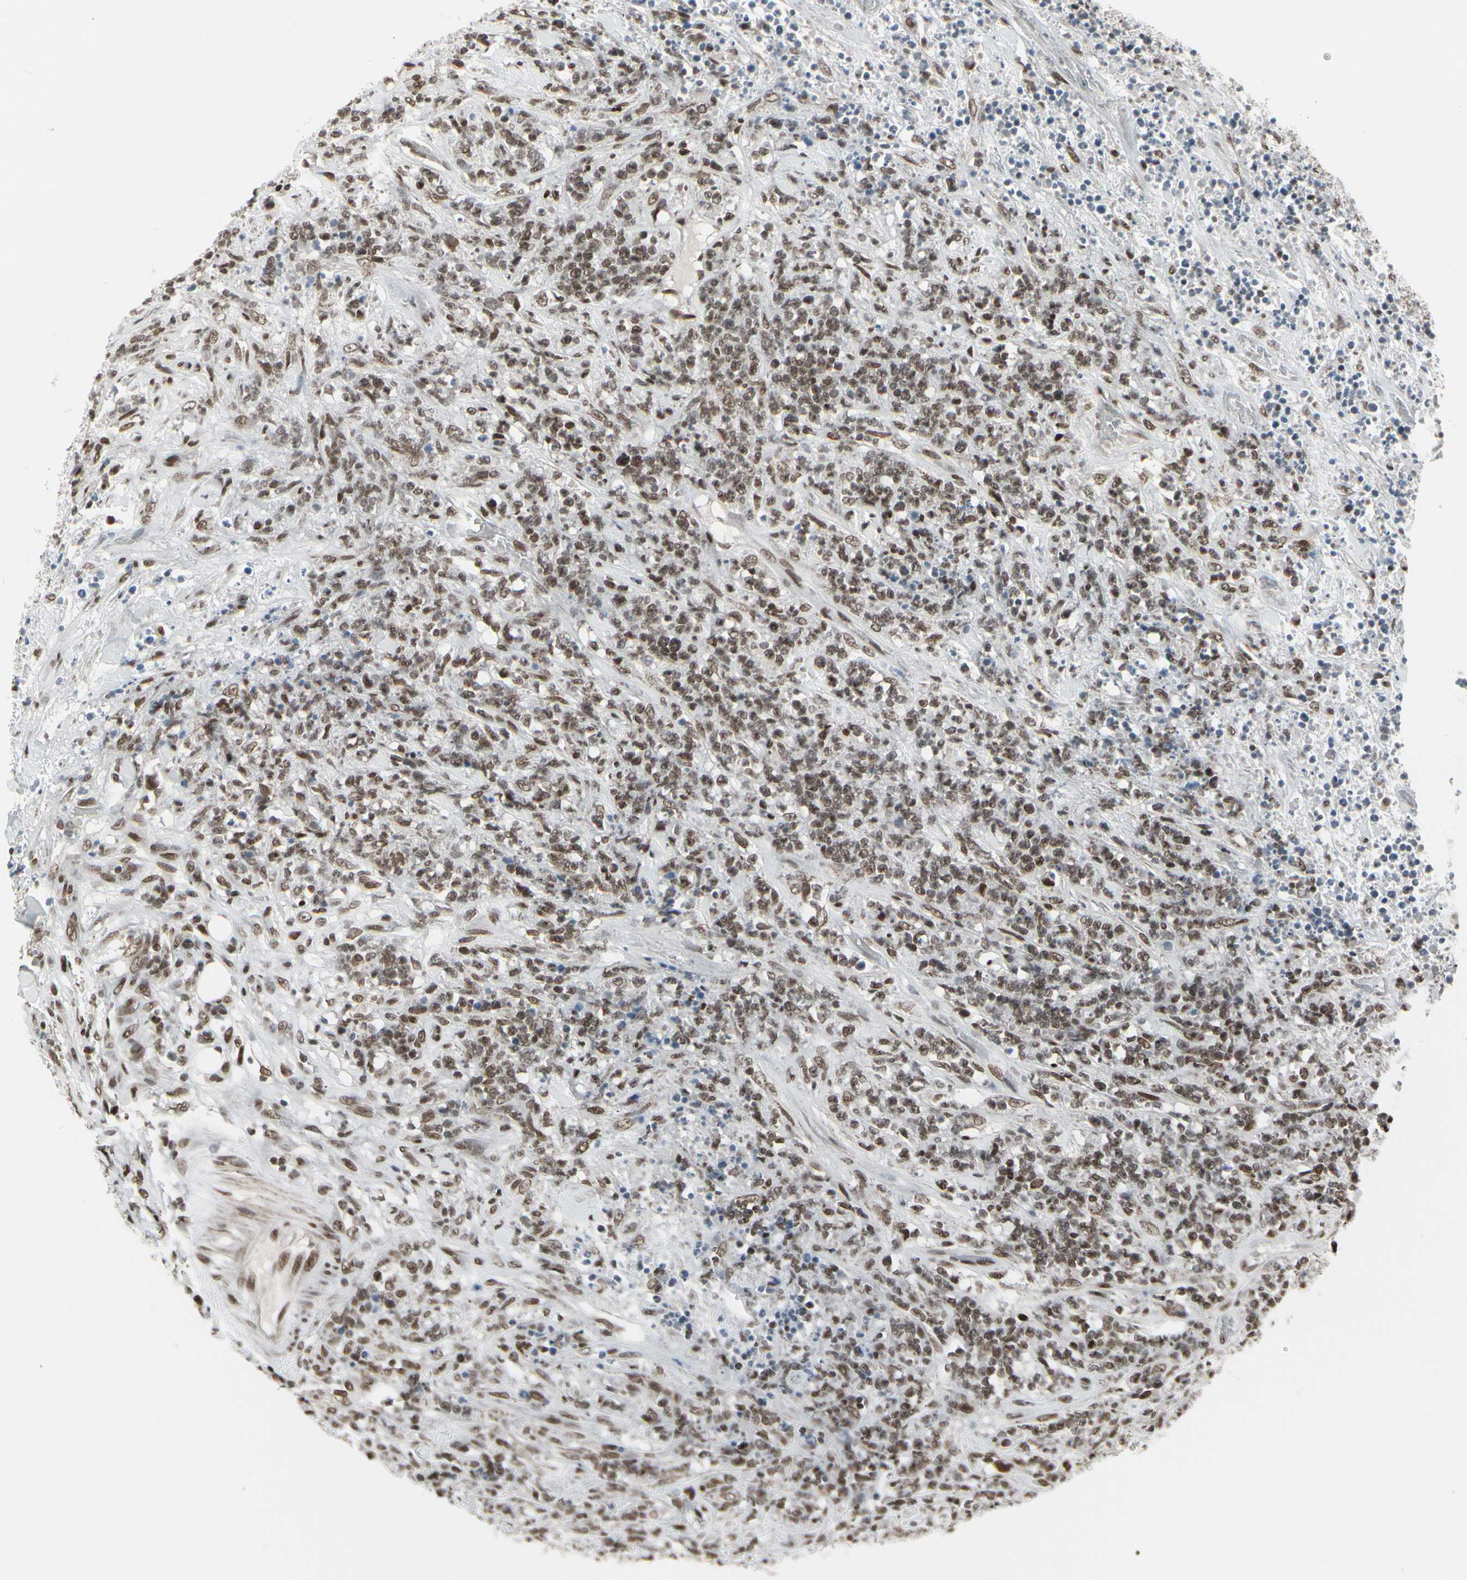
{"staining": {"intensity": "moderate", "quantity": ">75%", "location": "nuclear"}, "tissue": "lymphoma", "cell_type": "Tumor cells", "image_type": "cancer", "snomed": [{"axis": "morphology", "description": "Malignant lymphoma, non-Hodgkin's type, High grade"}, {"axis": "topography", "description": "Soft tissue"}], "caption": "This is a photomicrograph of immunohistochemistry staining of lymphoma, which shows moderate positivity in the nuclear of tumor cells.", "gene": "HMG20A", "patient": {"sex": "male", "age": 18}}